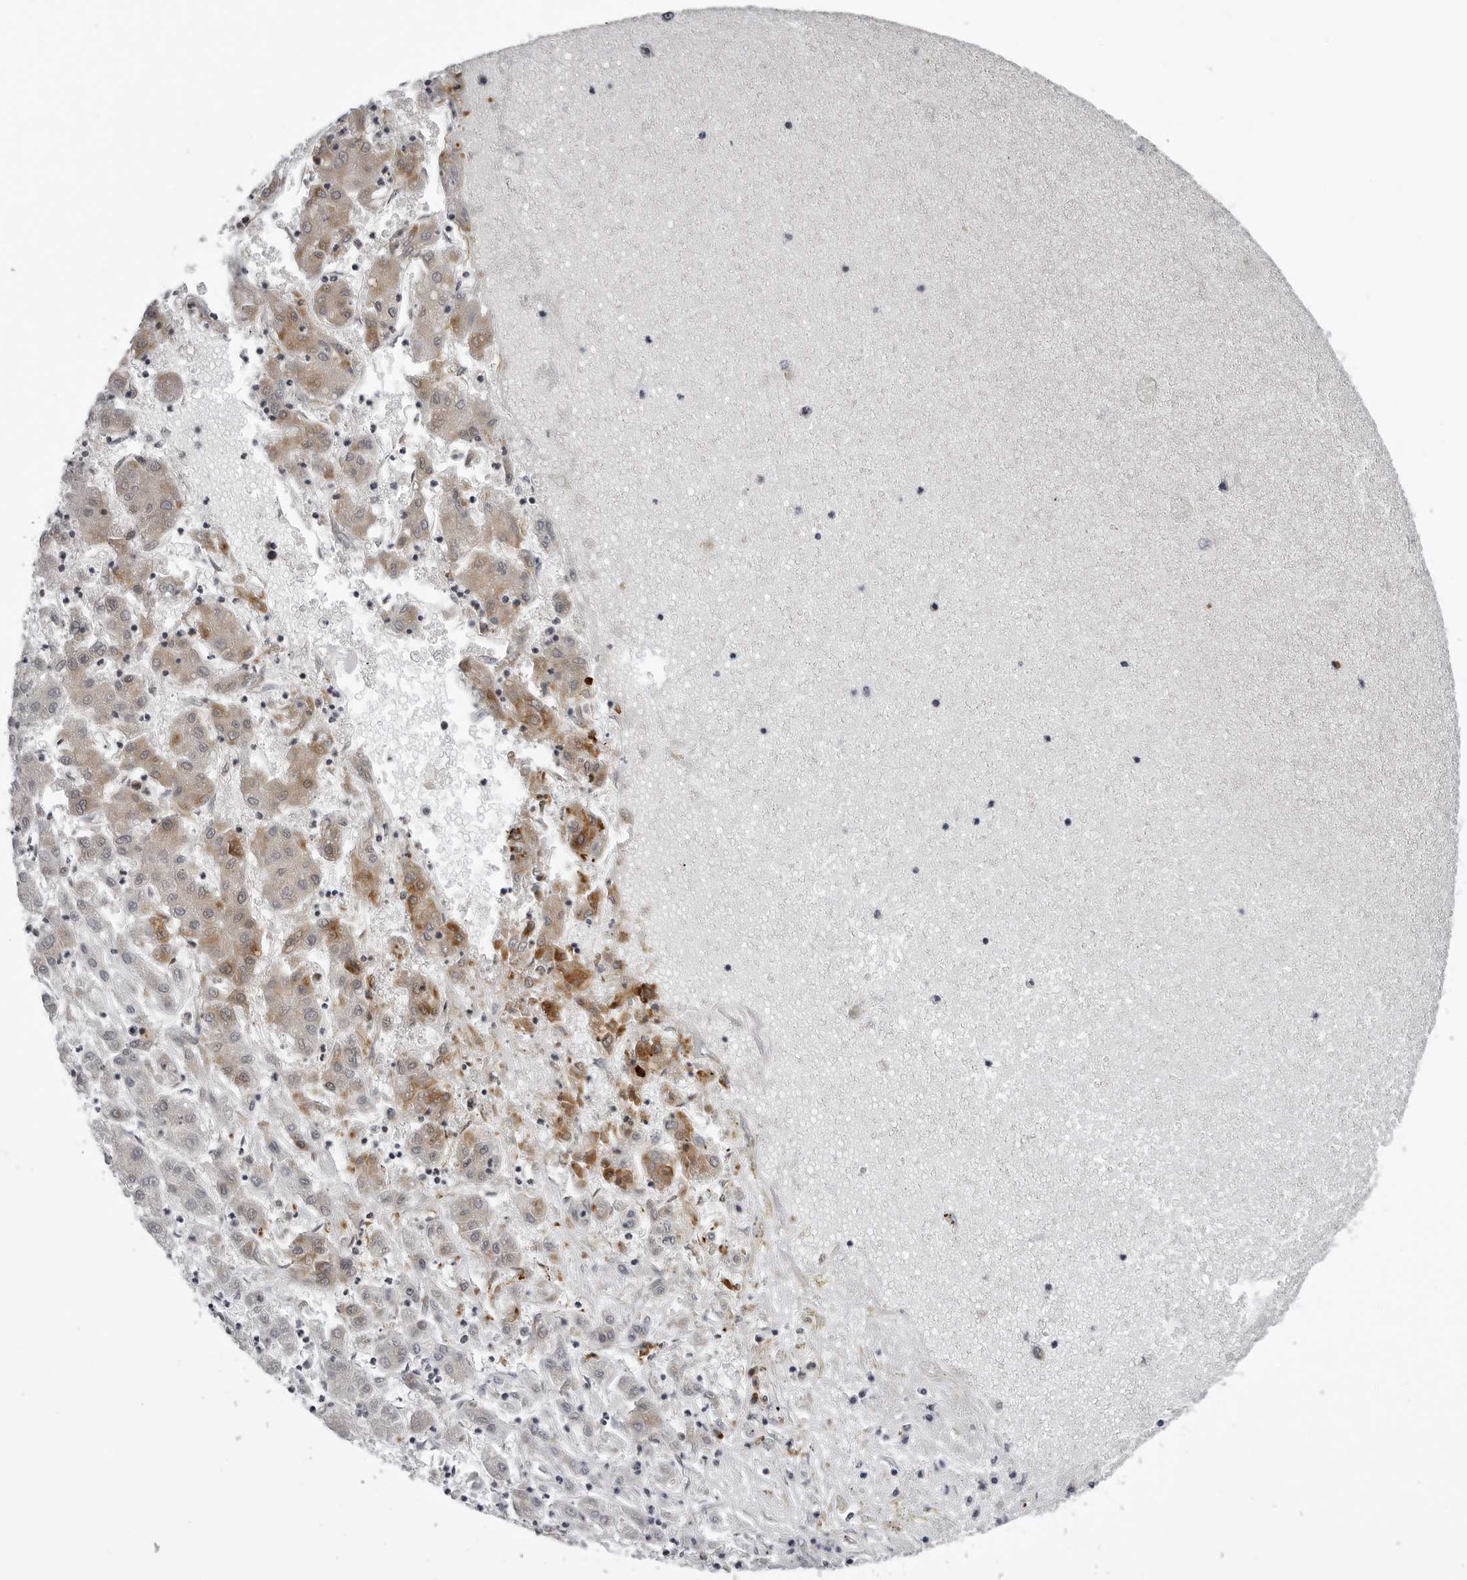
{"staining": {"intensity": "moderate", "quantity": "25%-75%", "location": "cytoplasmic/membranous"}, "tissue": "liver cancer", "cell_type": "Tumor cells", "image_type": "cancer", "snomed": [{"axis": "morphology", "description": "Carcinoma, Hepatocellular, NOS"}, {"axis": "topography", "description": "Liver"}], "caption": "Liver hepatocellular carcinoma tissue demonstrates moderate cytoplasmic/membranous staining in about 25%-75% of tumor cells, visualized by immunohistochemistry.", "gene": "GCSAML", "patient": {"sex": "male", "age": 72}}